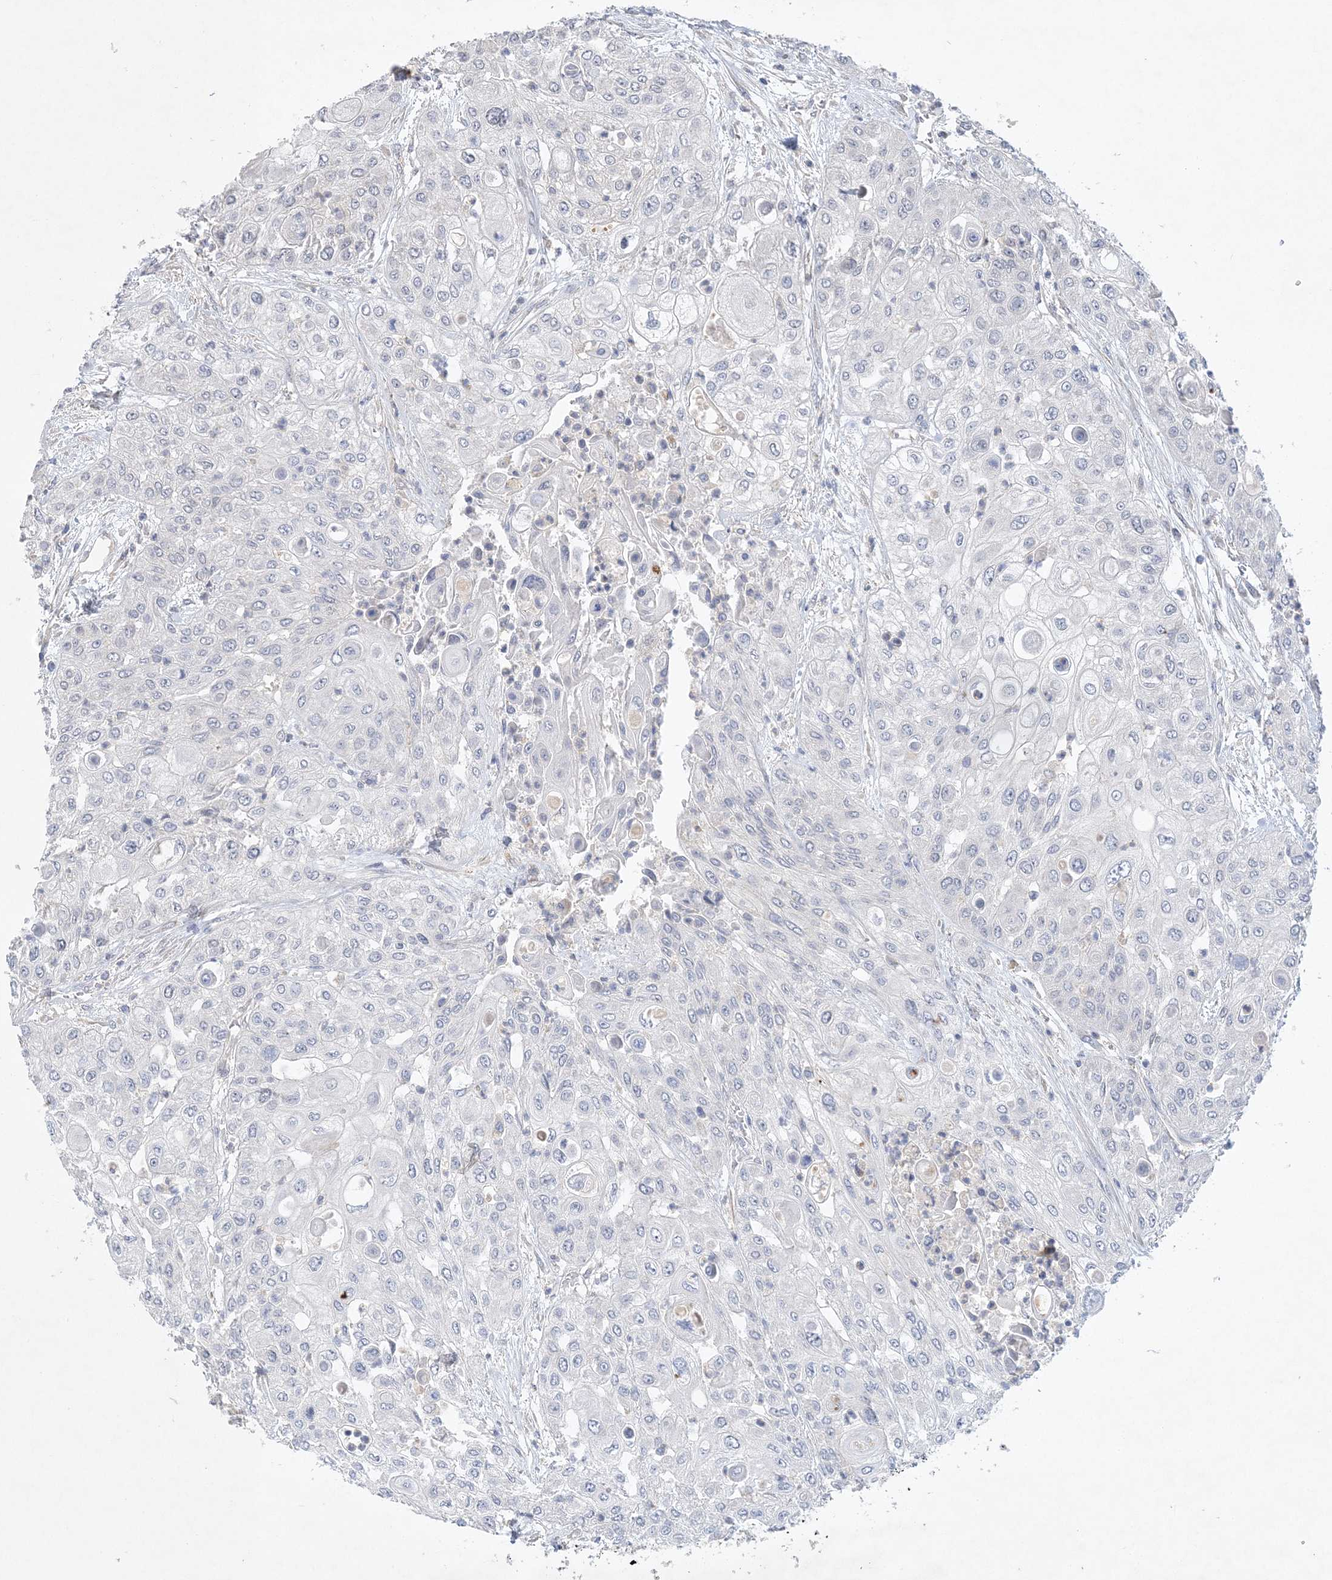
{"staining": {"intensity": "negative", "quantity": "none", "location": "none"}, "tissue": "urothelial cancer", "cell_type": "Tumor cells", "image_type": "cancer", "snomed": [{"axis": "morphology", "description": "Urothelial carcinoma, High grade"}, {"axis": "topography", "description": "Urinary bladder"}], "caption": "High magnification brightfield microscopy of urothelial carcinoma (high-grade) stained with DAB (brown) and counterstained with hematoxylin (blue): tumor cells show no significant expression.", "gene": "ANKRD35", "patient": {"sex": "female", "age": 79}}